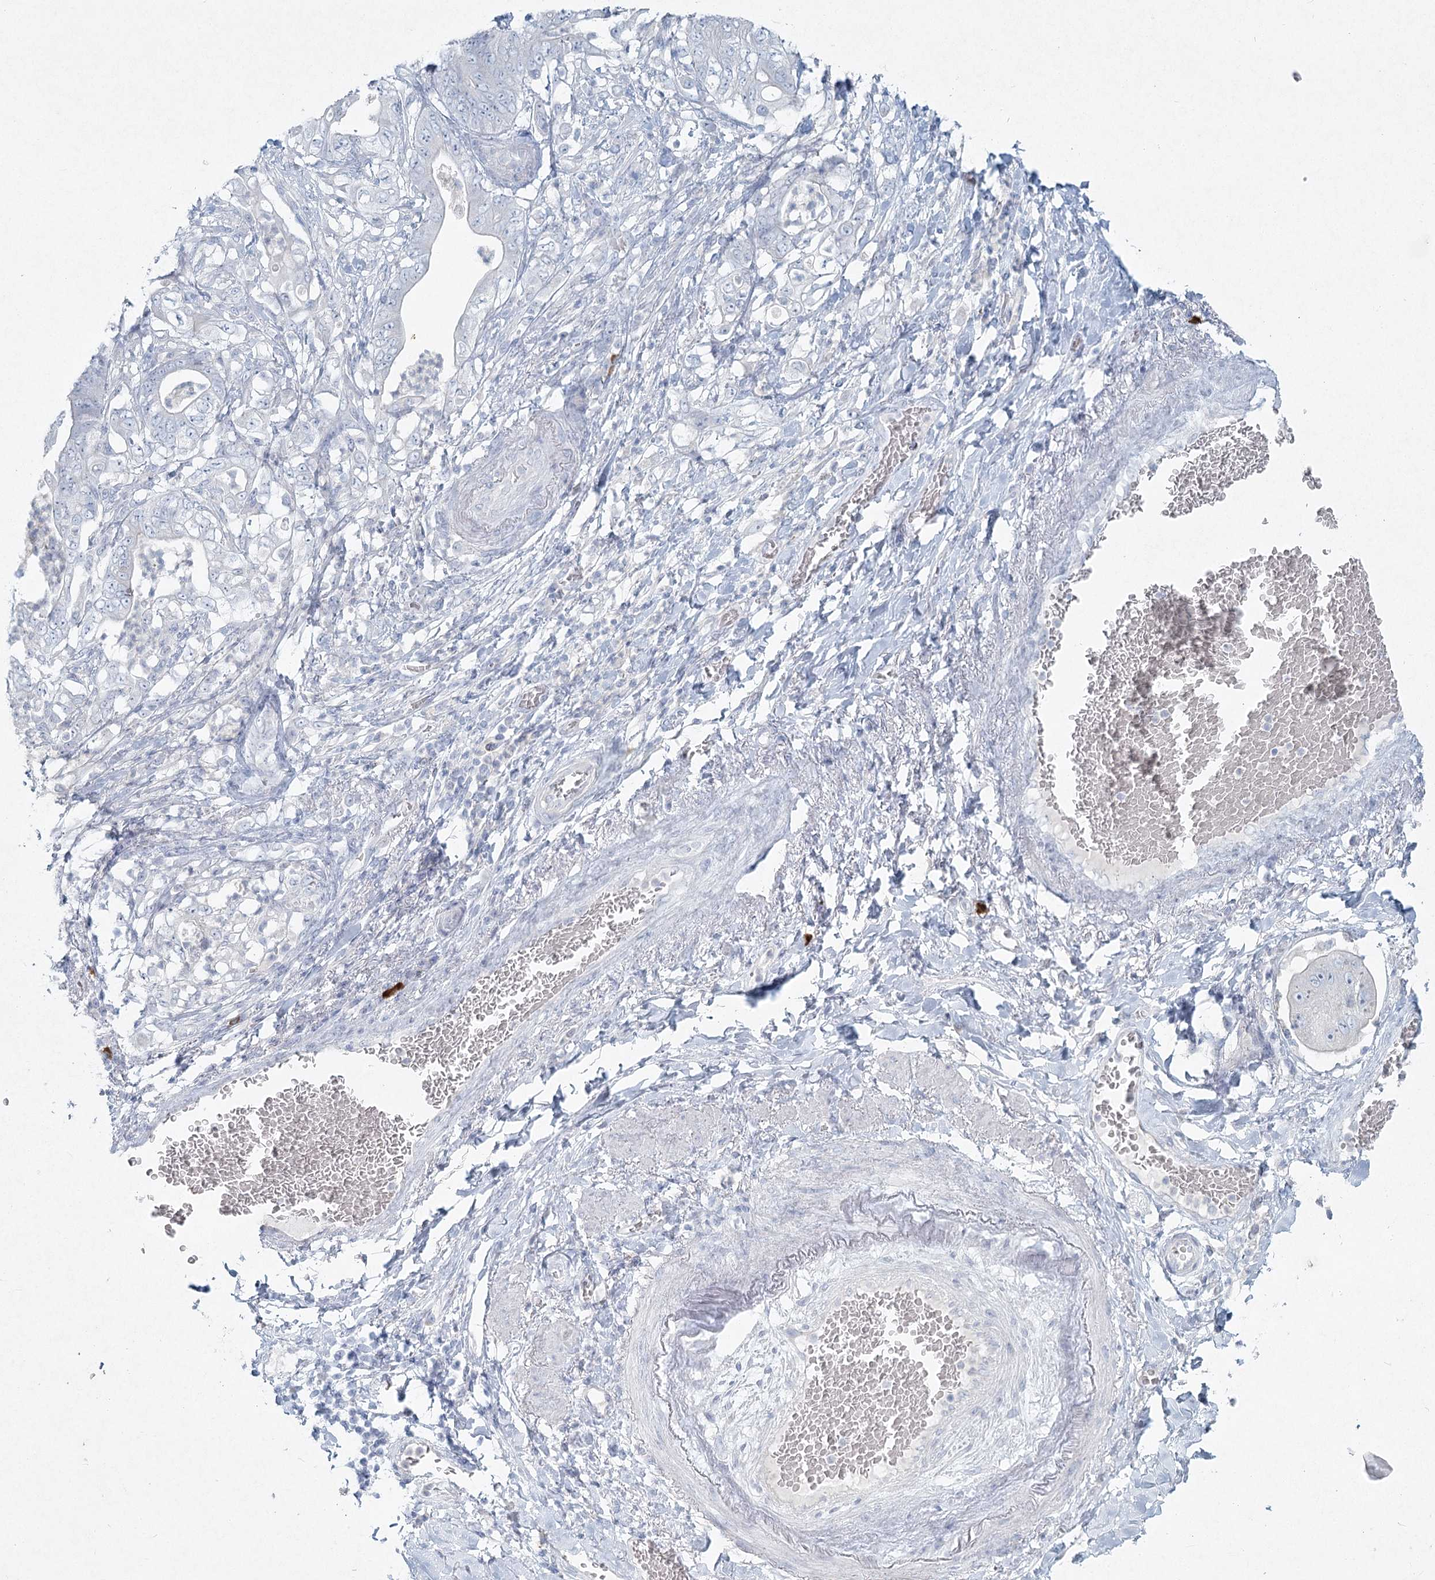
{"staining": {"intensity": "negative", "quantity": "none", "location": "none"}, "tissue": "stomach cancer", "cell_type": "Tumor cells", "image_type": "cancer", "snomed": [{"axis": "morphology", "description": "Adenocarcinoma, NOS"}, {"axis": "topography", "description": "Stomach"}], "caption": "Tumor cells show no significant protein positivity in stomach cancer.", "gene": "LRP2BP", "patient": {"sex": "female", "age": 73}}